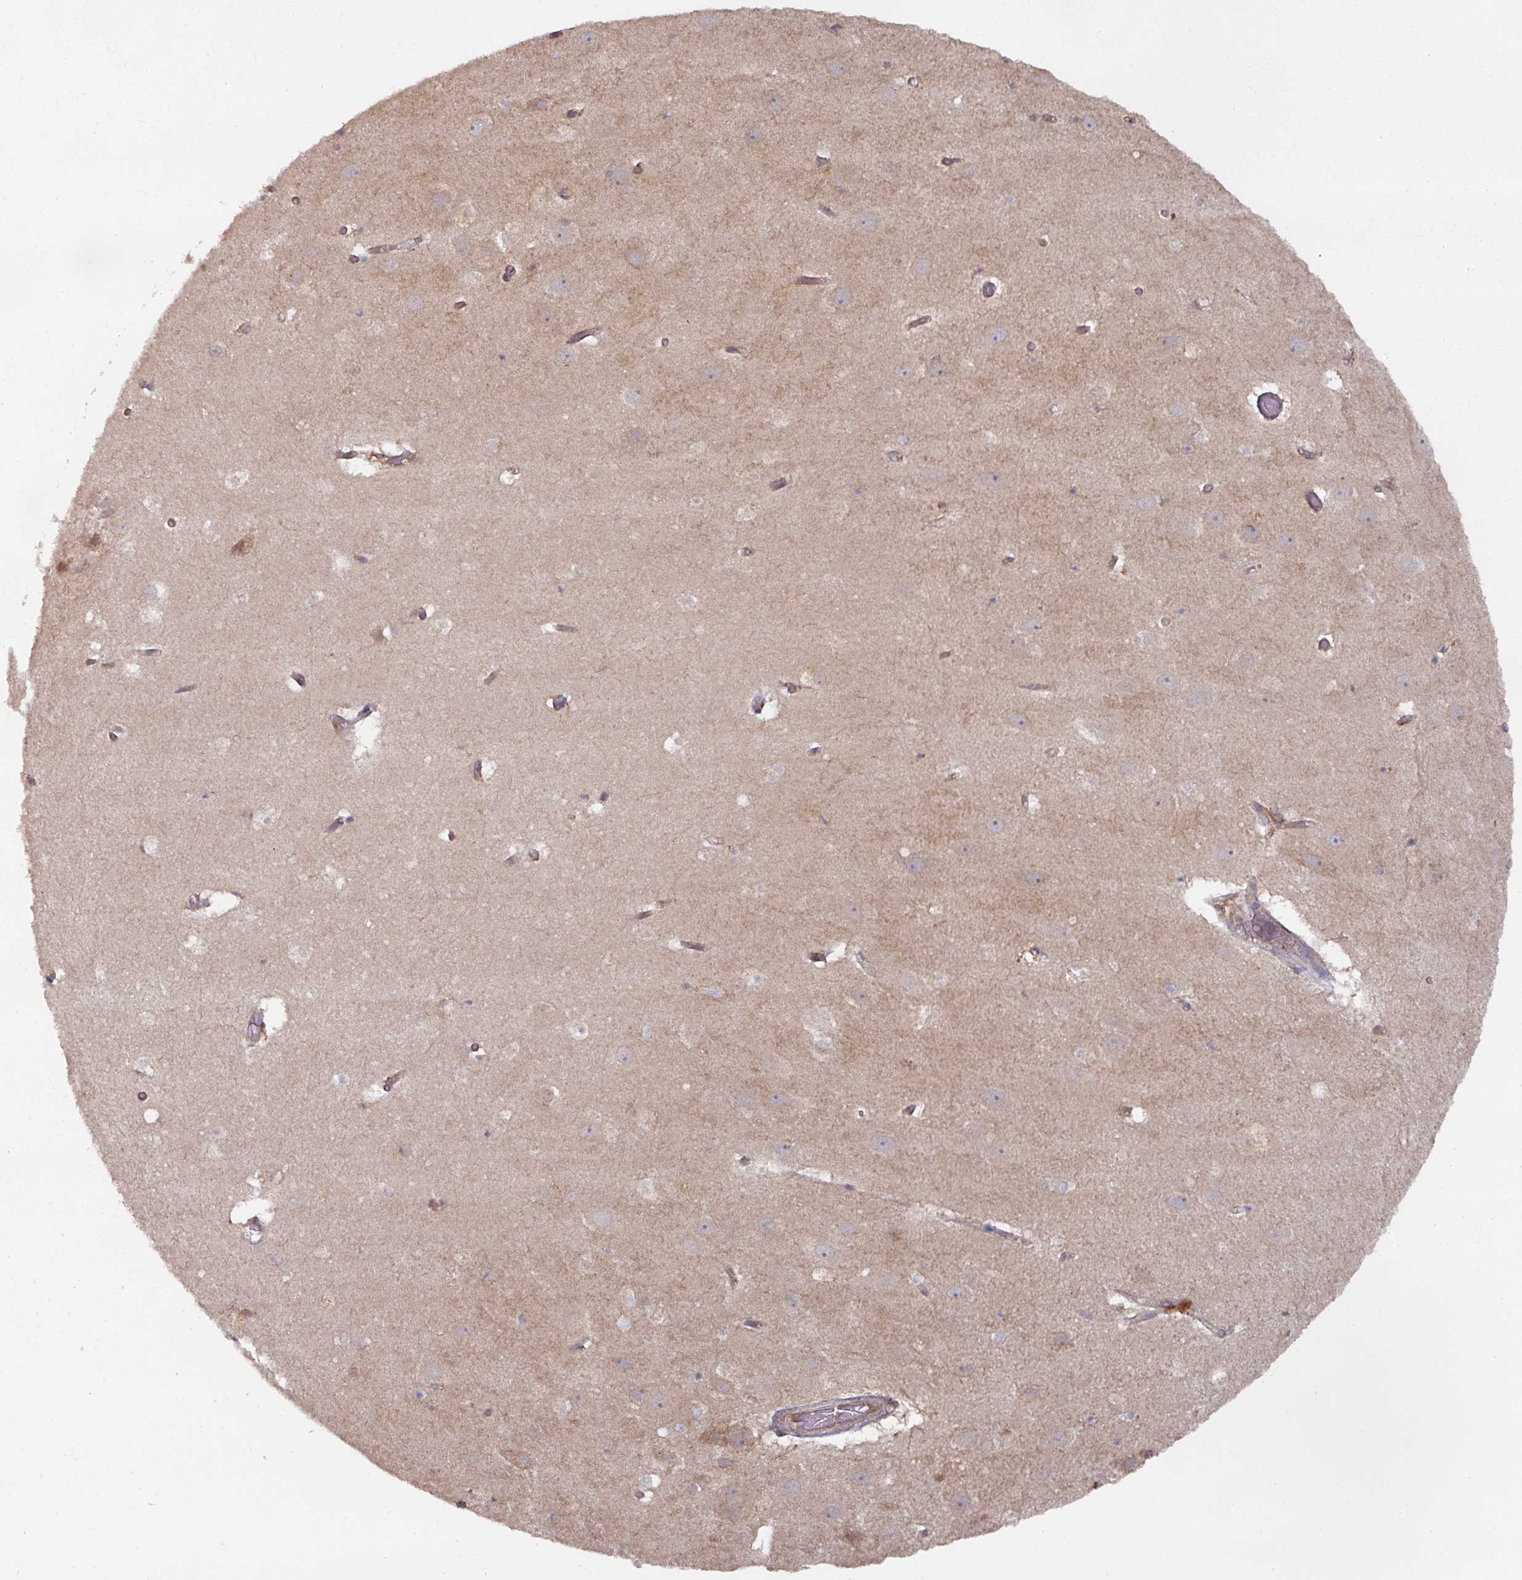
{"staining": {"intensity": "weak", "quantity": "<25%", "location": "cytoplasmic/membranous"}, "tissue": "hippocampus", "cell_type": "Glial cells", "image_type": "normal", "snomed": [{"axis": "morphology", "description": "Normal tissue, NOS"}, {"axis": "topography", "description": "Hippocampus"}], "caption": "Glial cells show no significant expression in normal hippocampus.", "gene": "CEP95", "patient": {"sex": "female", "age": 52}}